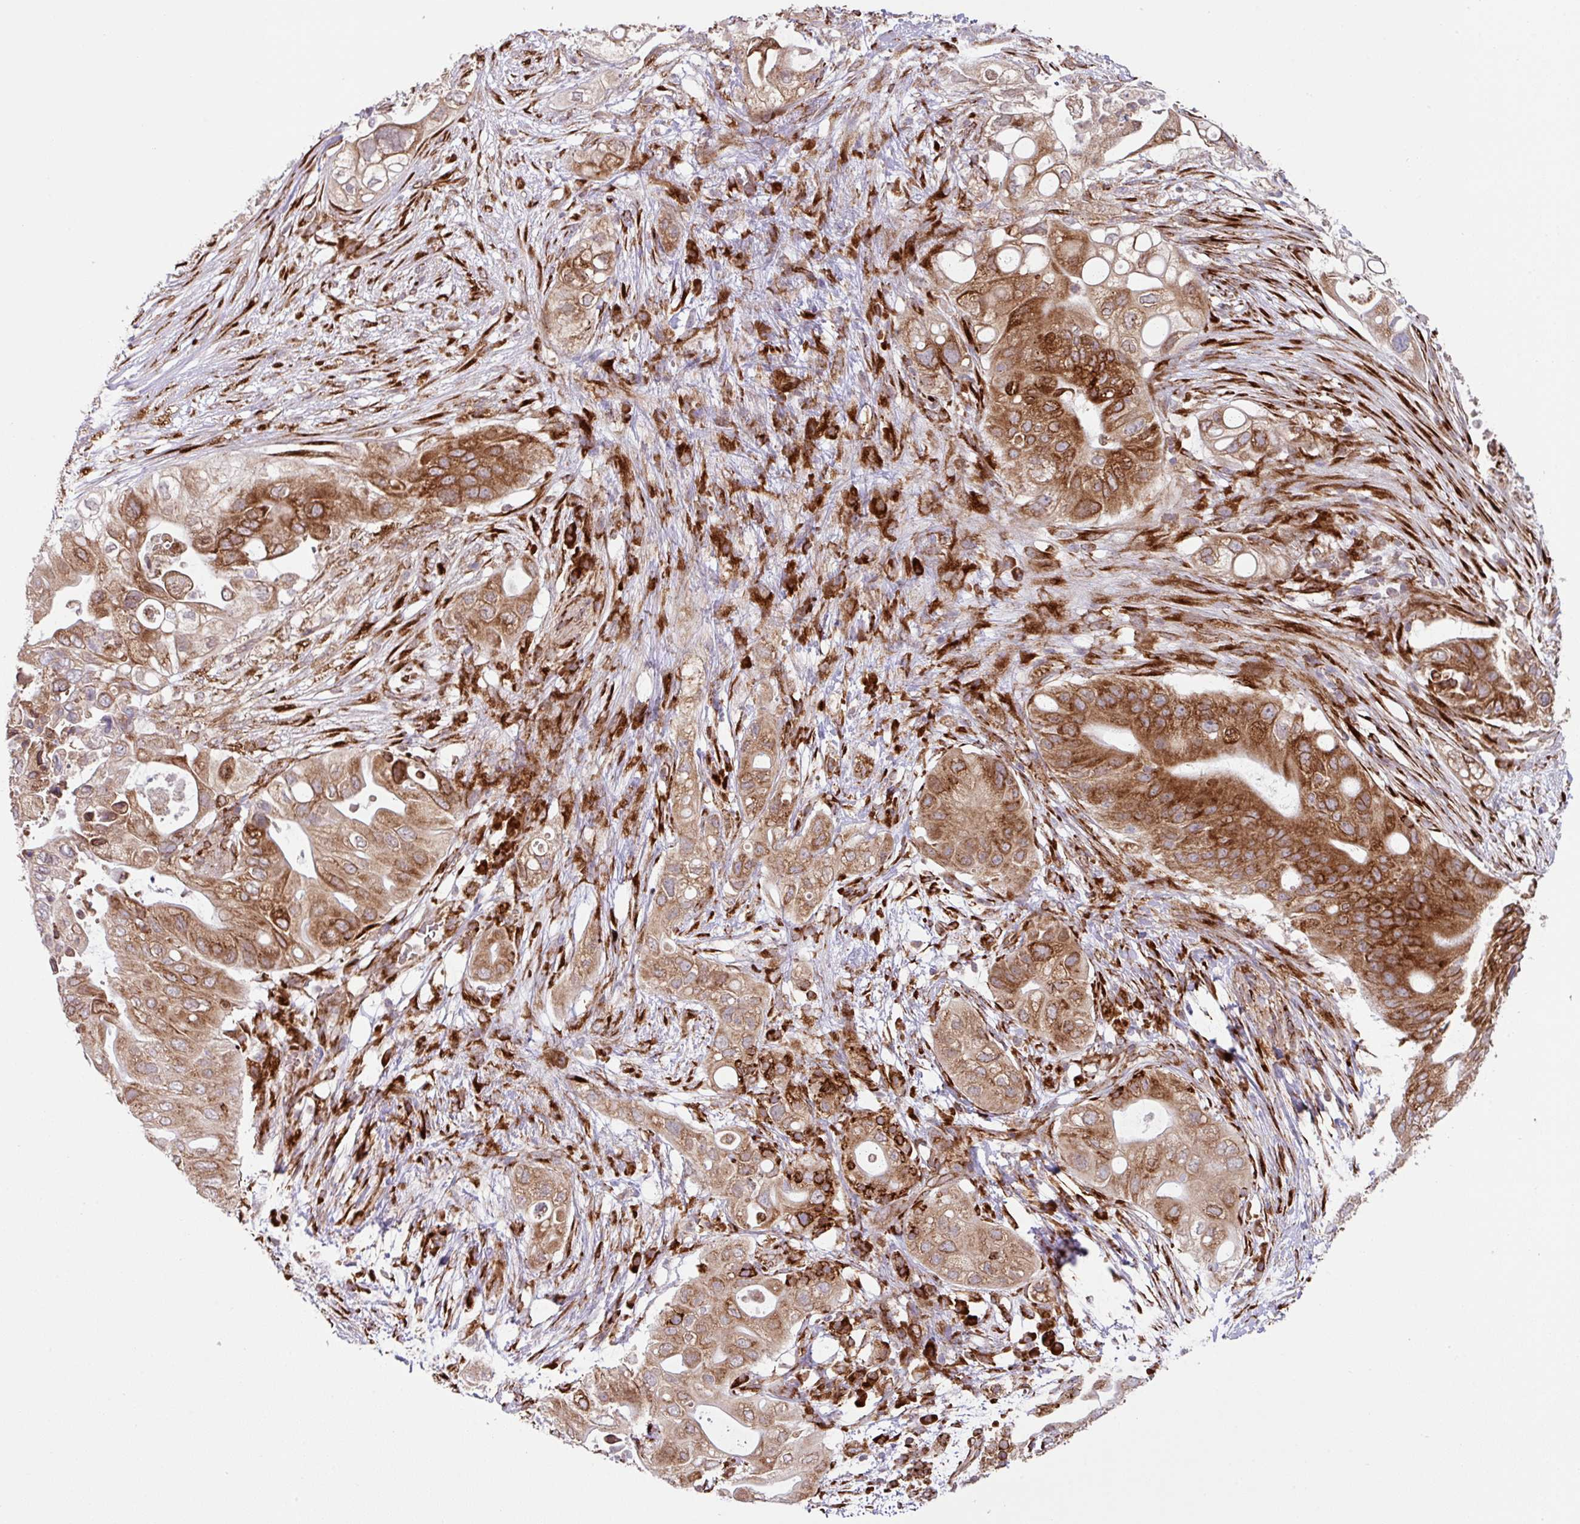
{"staining": {"intensity": "strong", "quantity": ">75%", "location": "cytoplasmic/membranous"}, "tissue": "pancreatic cancer", "cell_type": "Tumor cells", "image_type": "cancer", "snomed": [{"axis": "morphology", "description": "Adenocarcinoma, NOS"}, {"axis": "topography", "description": "Pancreas"}], "caption": "Pancreatic adenocarcinoma stained with a brown dye shows strong cytoplasmic/membranous positive staining in approximately >75% of tumor cells.", "gene": "SLC39A7", "patient": {"sex": "female", "age": 72}}